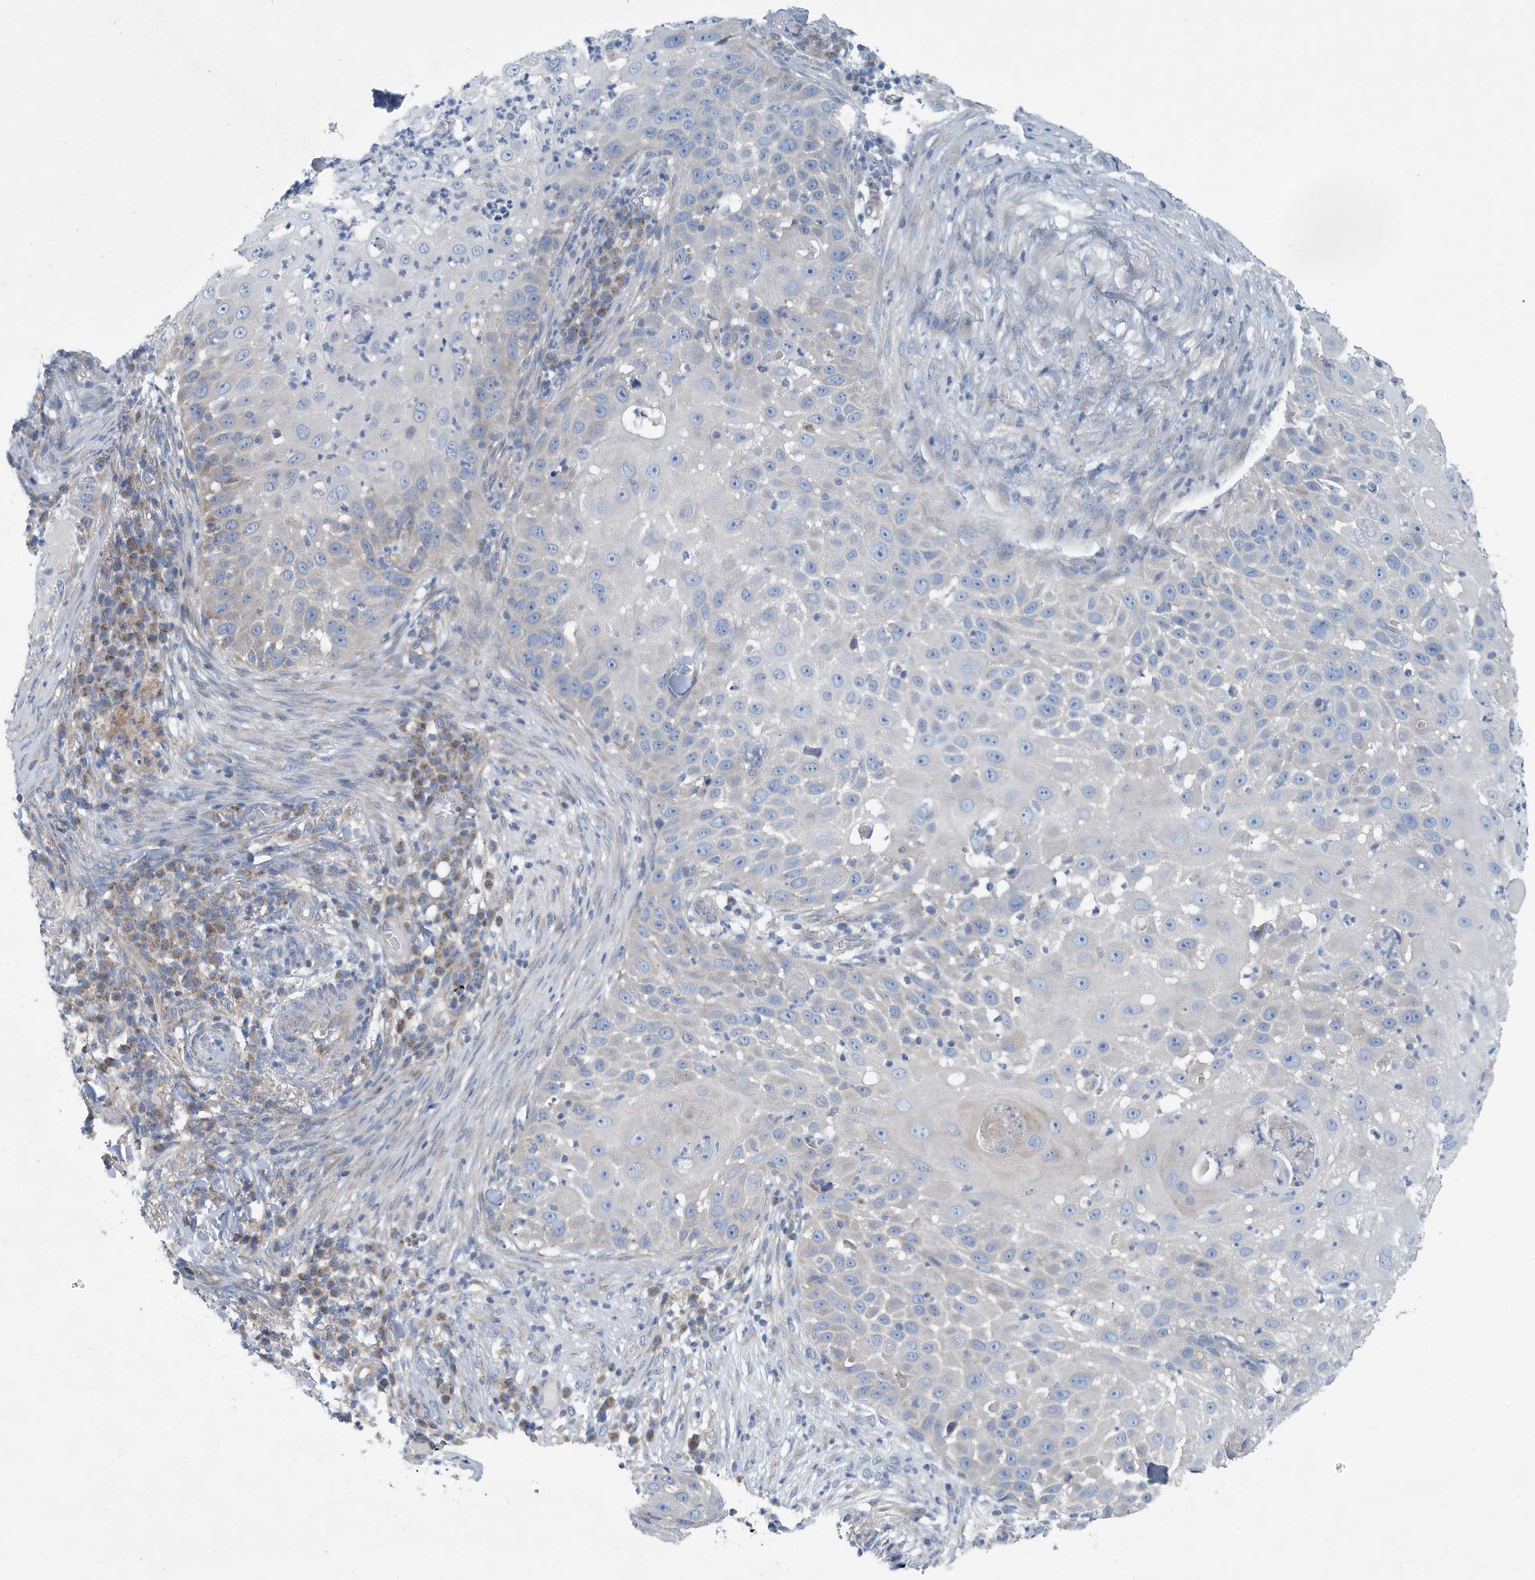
{"staining": {"intensity": "negative", "quantity": "none", "location": "none"}, "tissue": "skin cancer", "cell_type": "Tumor cells", "image_type": "cancer", "snomed": [{"axis": "morphology", "description": "Squamous cell carcinoma, NOS"}, {"axis": "topography", "description": "Skin"}], "caption": "A micrograph of human squamous cell carcinoma (skin) is negative for staining in tumor cells.", "gene": "PPM1M", "patient": {"sex": "female", "age": 44}}